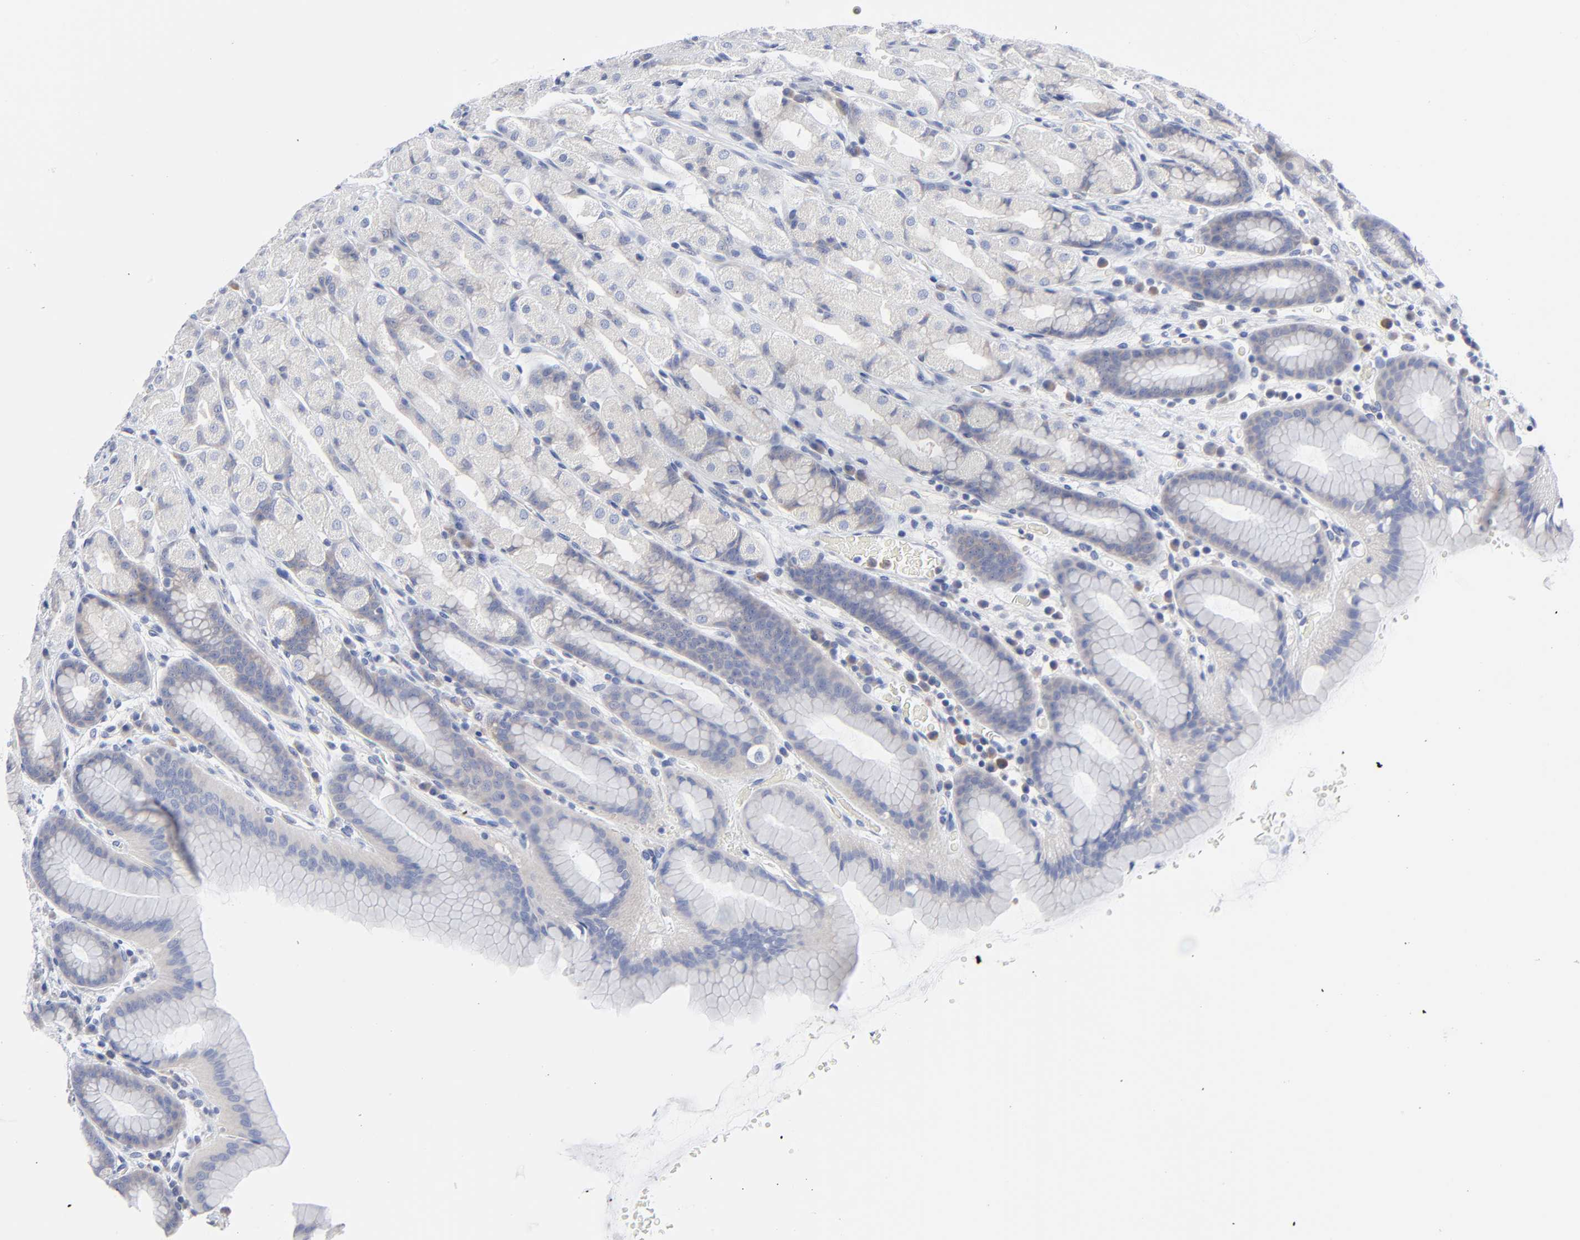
{"staining": {"intensity": "negative", "quantity": "none", "location": "none"}, "tissue": "stomach", "cell_type": "Glandular cells", "image_type": "normal", "snomed": [{"axis": "morphology", "description": "Normal tissue, NOS"}, {"axis": "topography", "description": "Stomach, upper"}], "caption": "IHC micrograph of benign stomach stained for a protein (brown), which shows no positivity in glandular cells.", "gene": "STAT2", "patient": {"sex": "male", "age": 68}}